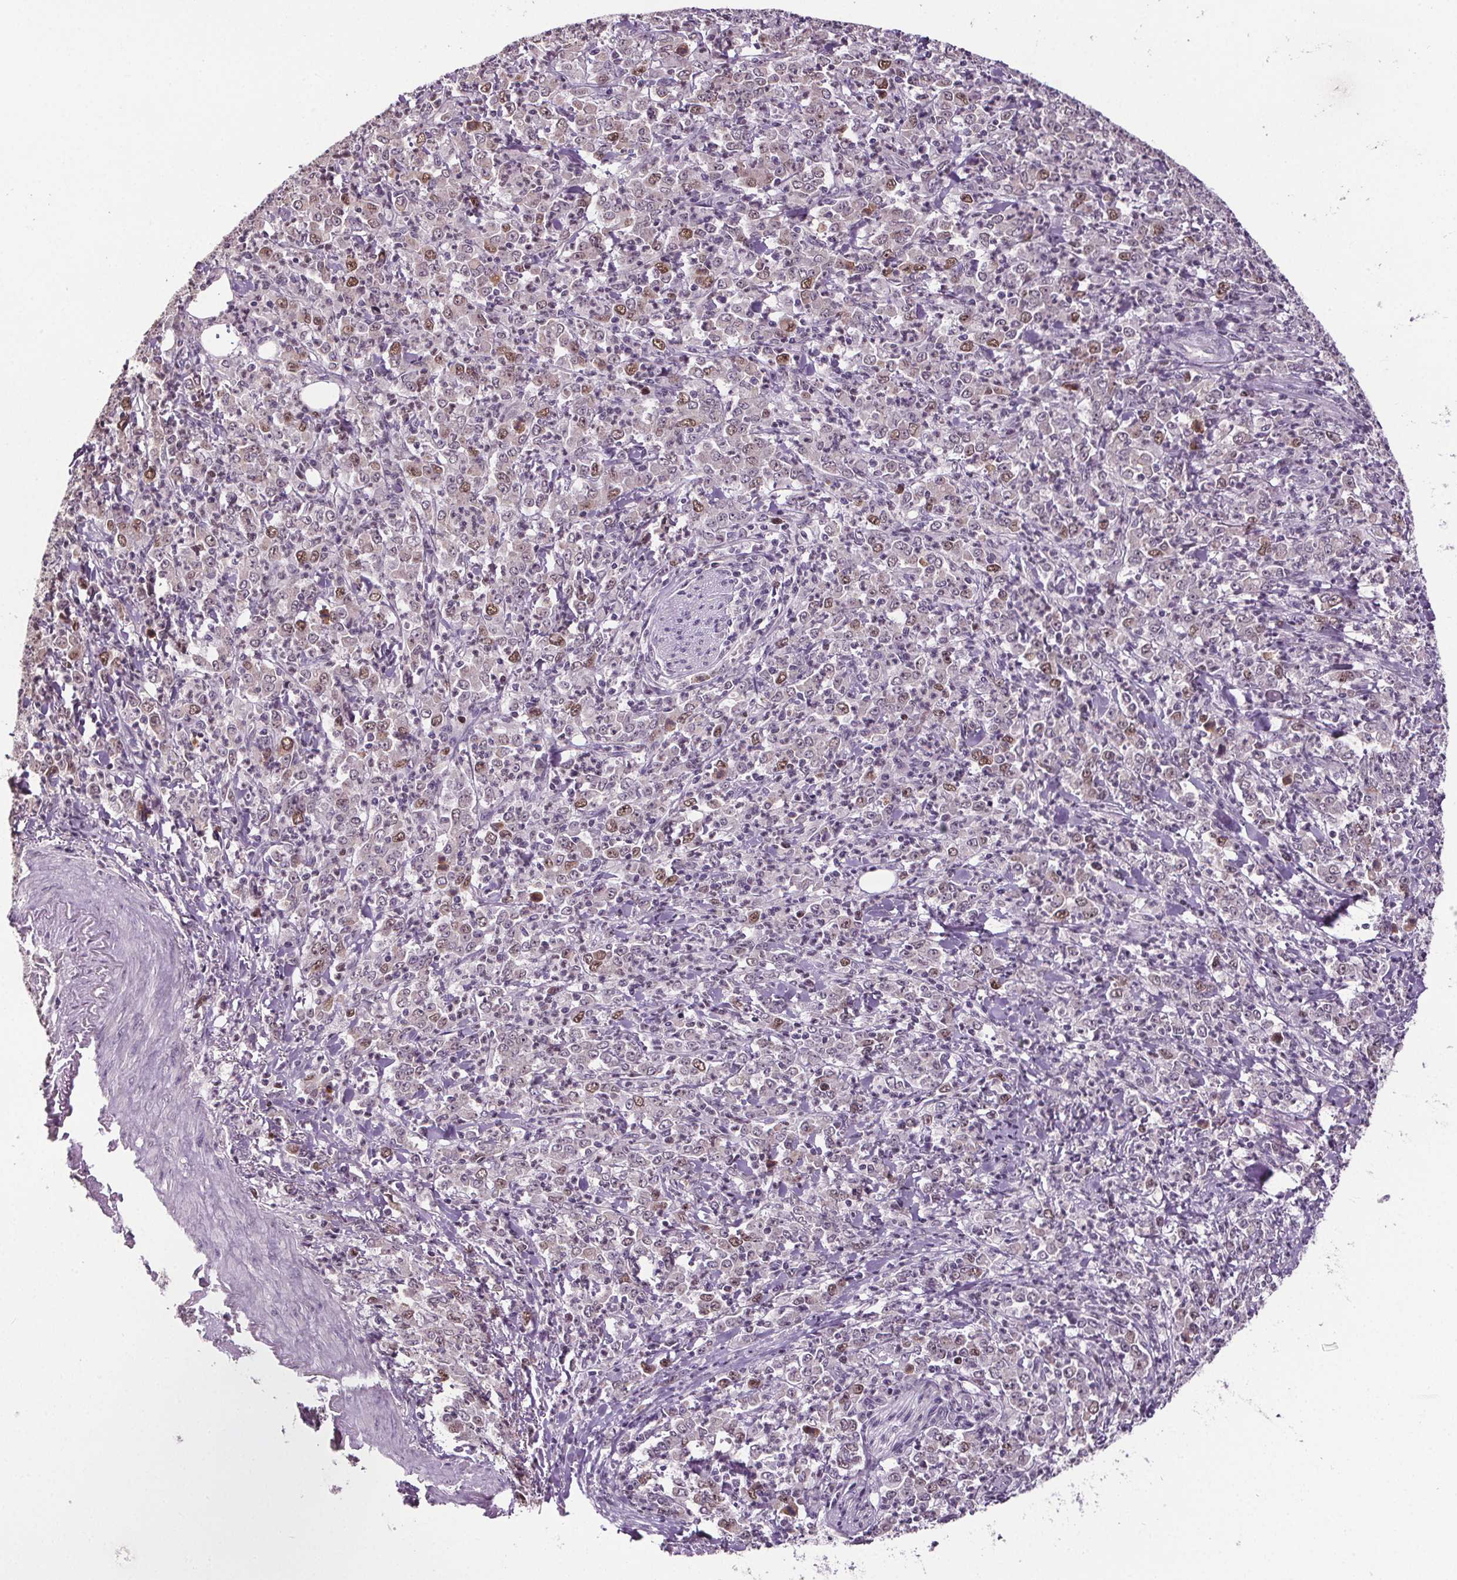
{"staining": {"intensity": "moderate", "quantity": "<25%", "location": "nuclear"}, "tissue": "stomach cancer", "cell_type": "Tumor cells", "image_type": "cancer", "snomed": [{"axis": "morphology", "description": "Adenocarcinoma, NOS"}, {"axis": "topography", "description": "Stomach, lower"}], "caption": "Stomach adenocarcinoma stained for a protein displays moderate nuclear positivity in tumor cells.", "gene": "CENPF", "patient": {"sex": "female", "age": 71}}